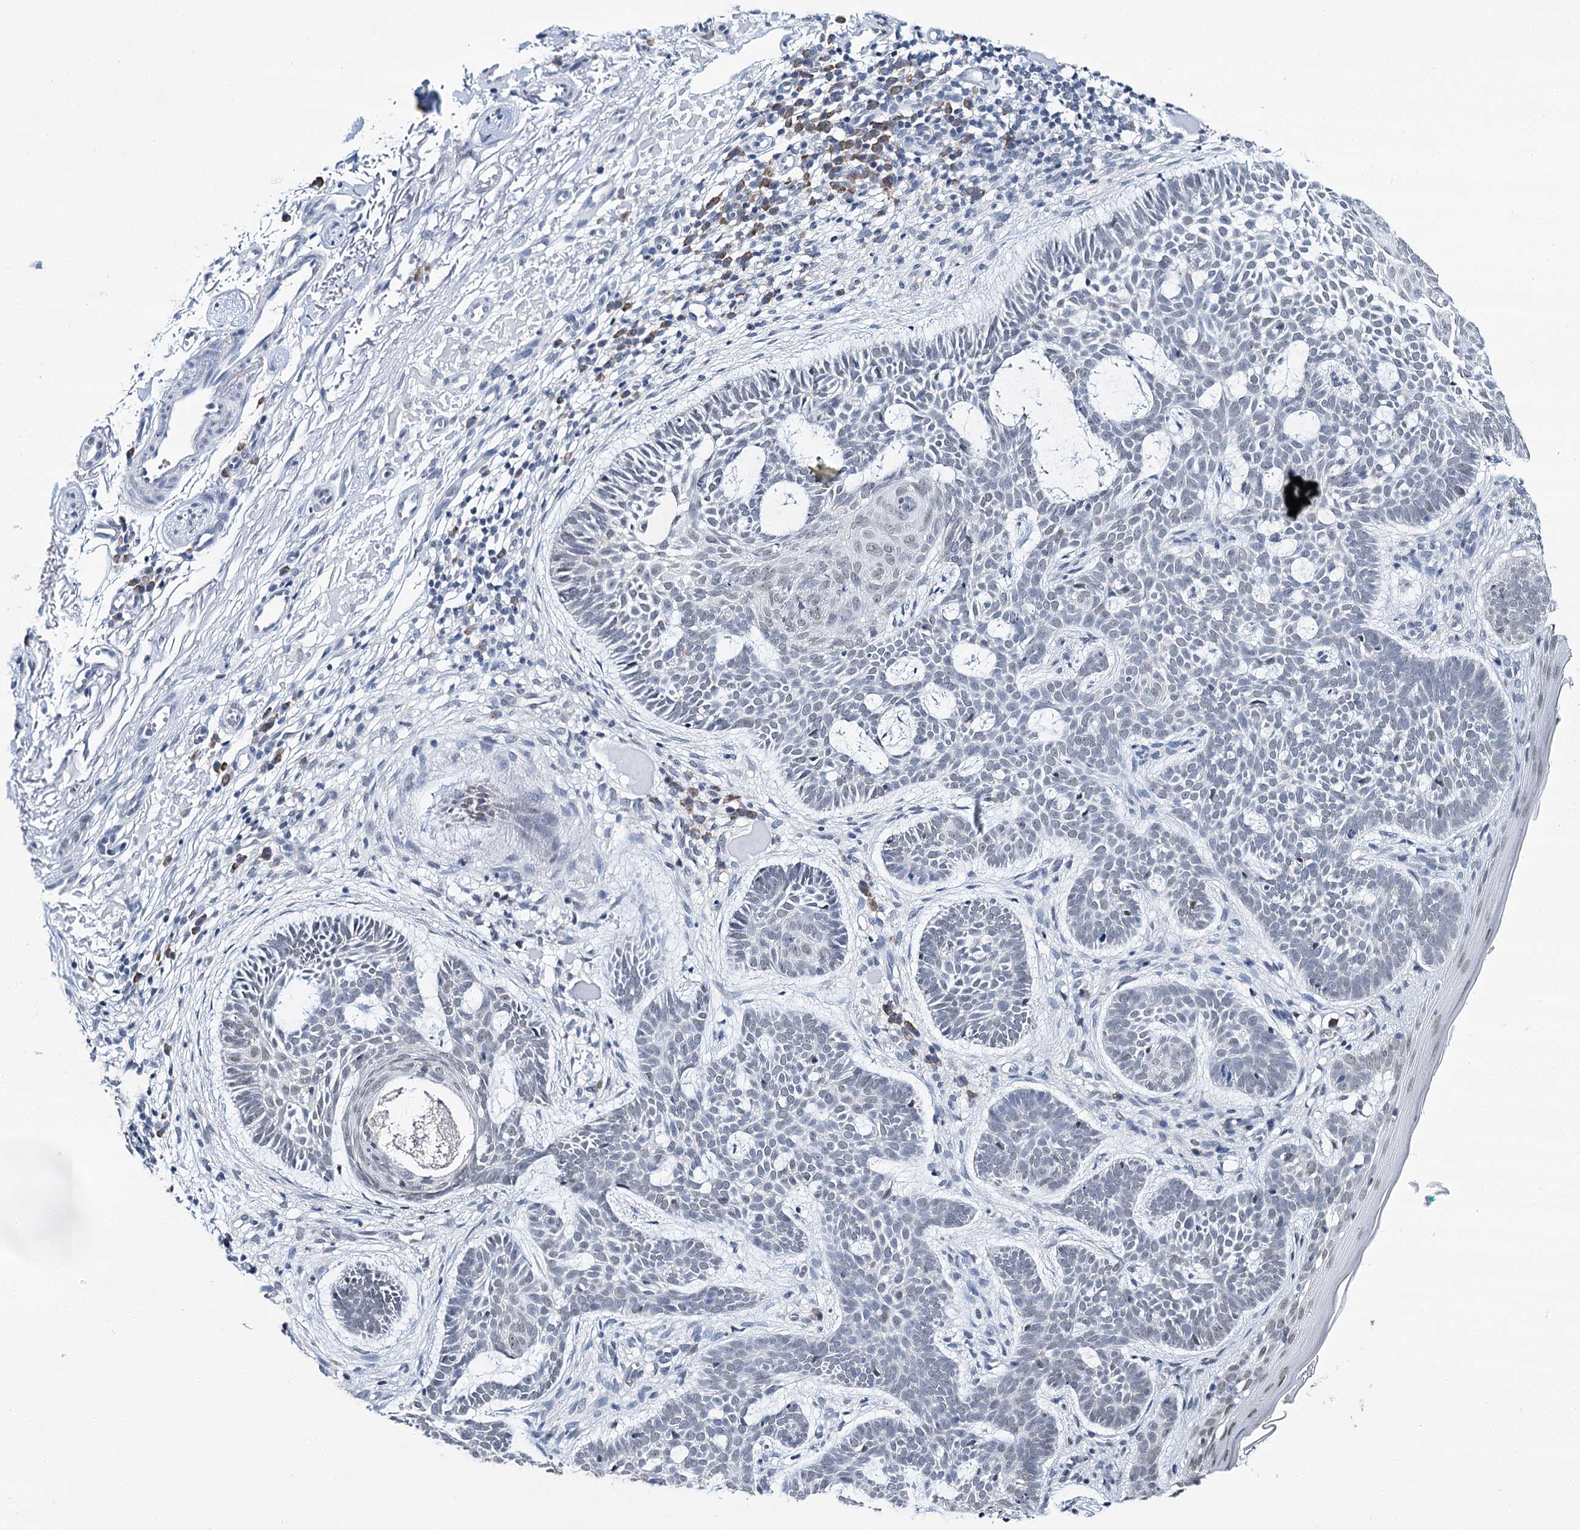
{"staining": {"intensity": "negative", "quantity": "none", "location": "none"}, "tissue": "skin cancer", "cell_type": "Tumor cells", "image_type": "cancer", "snomed": [{"axis": "morphology", "description": "Basal cell carcinoma"}, {"axis": "topography", "description": "Skin"}], "caption": "Photomicrograph shows no protein expression in tumor cells of basal cell carcinoma (skin) tissue.", "gene": "SPATS2", "patient": {"sex": "male", "age": 85}}